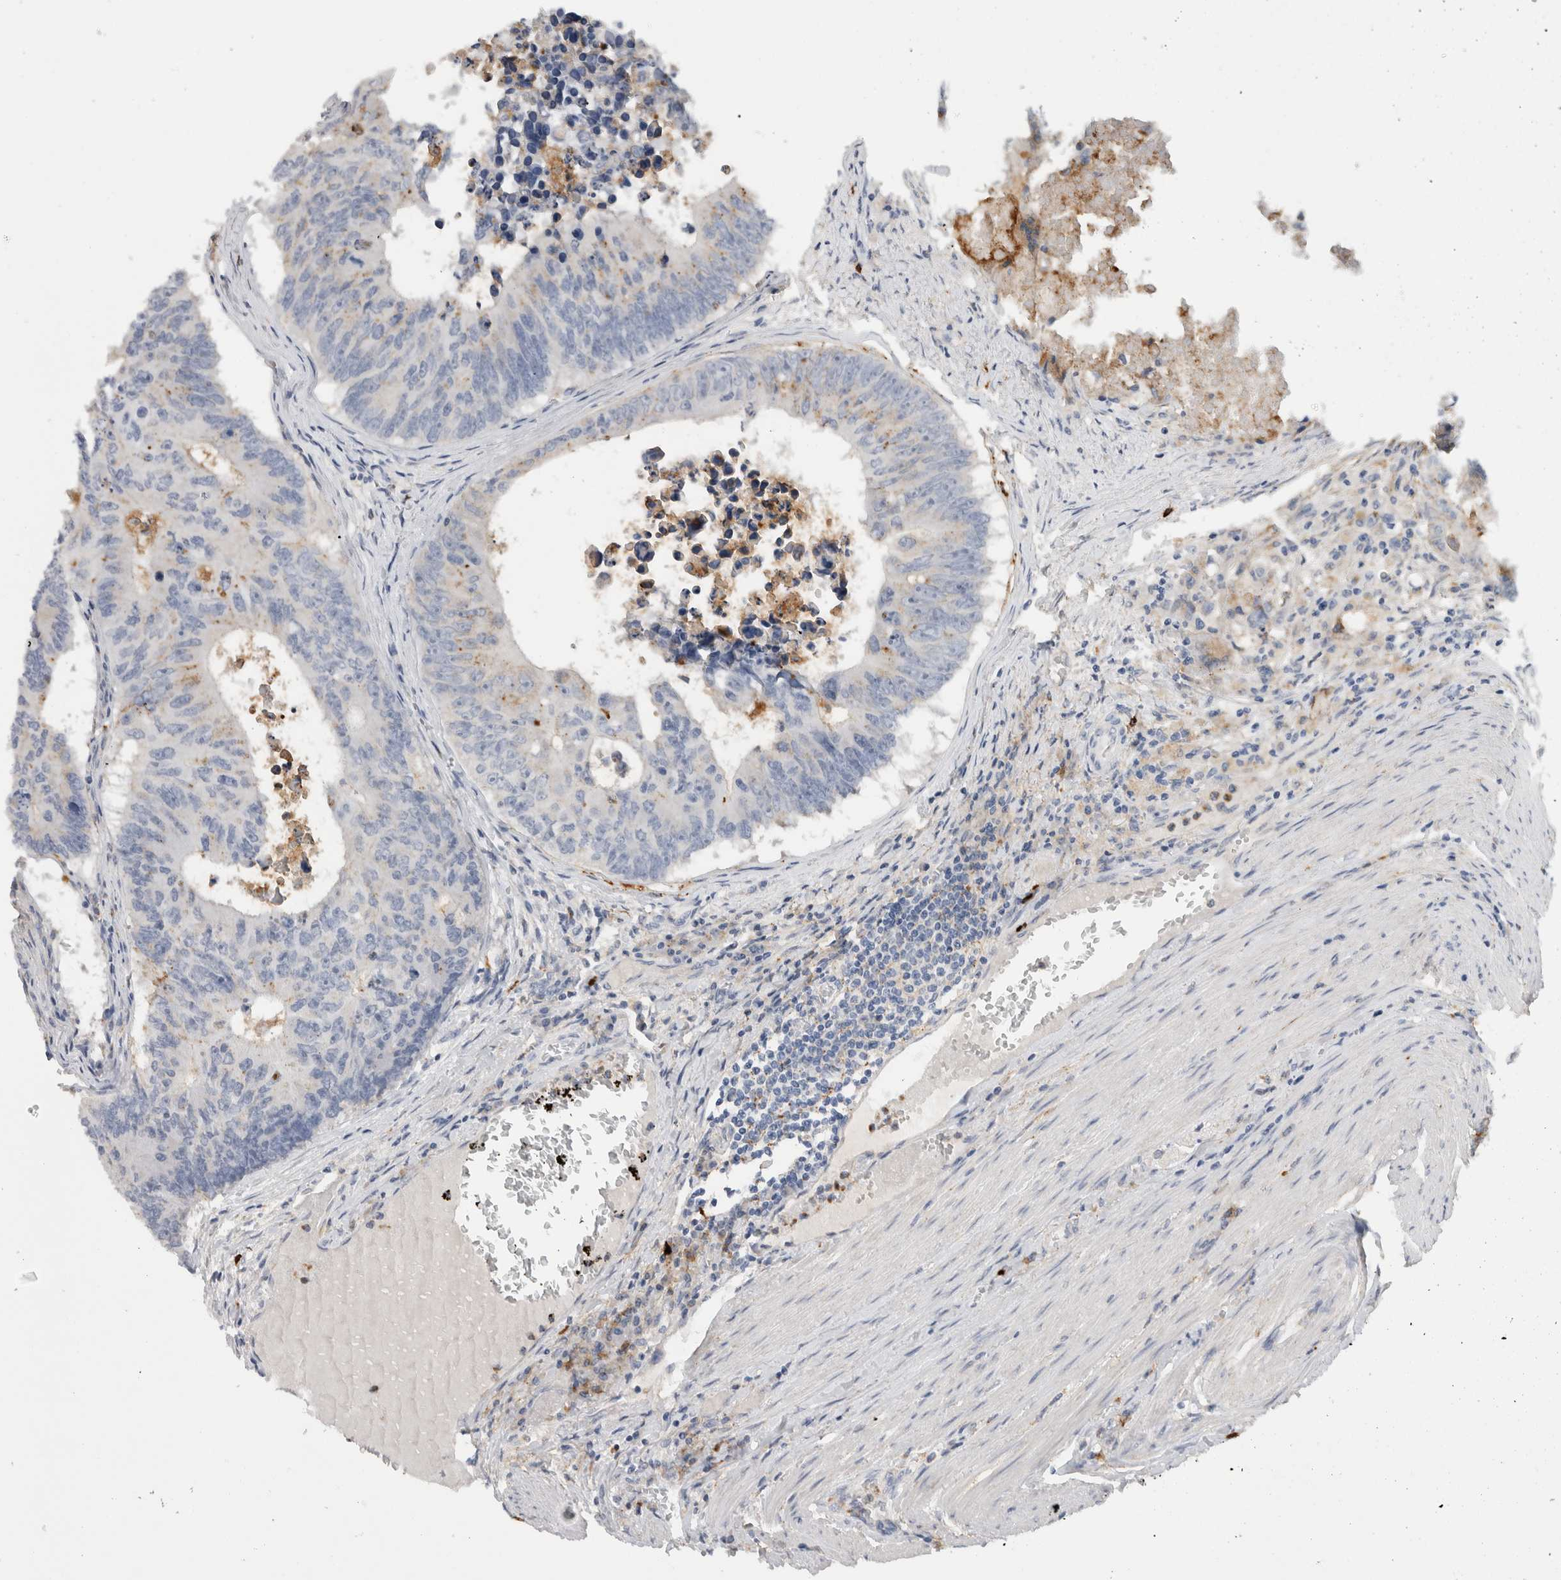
{"staining": {"intensity": "negative", "quantity": "none", "location": "none"}, "tissue": "colorectal cancer", "cell_type": "Tumor cells", "image_type": "cancer", "snomed": [{"axis": "morphology", "description": "Adenocarcinoma, NOS"}, {"axis": "topography", "description": "Colon"}], "caption": "Micrograph shows no significant protein staining in tumor cells of colorectal cancer (adenocarcinoma). (DAB immunohistochemistry (IHC) visualized using brightfield microscopy, high magnification).", "gene": "CD63", "patient": {"sex": "male", "age": 87}}